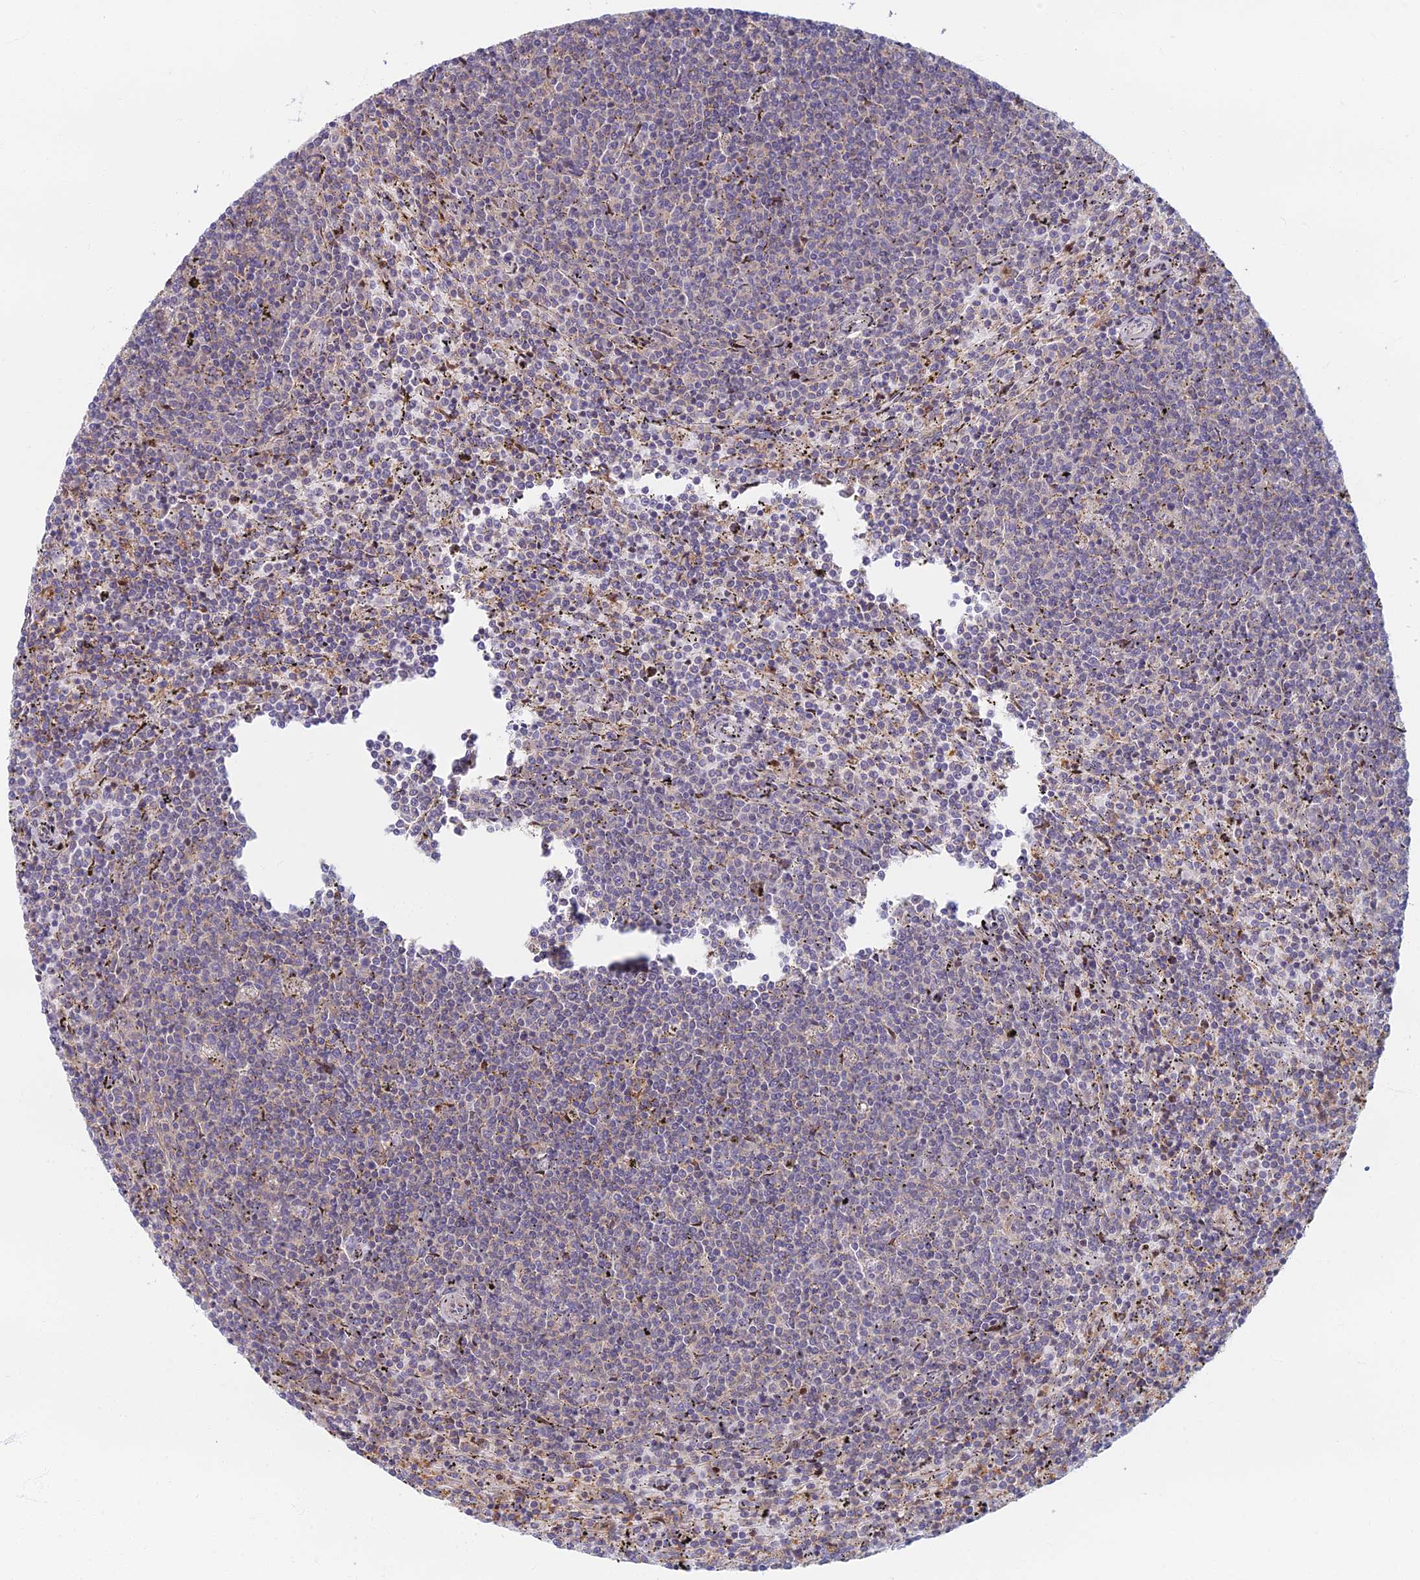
{"staining": {"intensity": "negative", "quantity": "none", "location": "none"}, "tissue": "lymphoma", "cell_type": "Tumor cells", "image_type": "cancer", "snomed": [{"axis": "morphology", "description": "Malignant lymphoma, non-Hodgkin's type, Low grade"}, {"axis": "topography", "description": "Spleen"}], "caption": "Immunohistochemical staining of human low-grade malignant lymphoma, non-Hodgkin's type demonstrates no significant expression in tumor cells. (Brightfield microscopy of DAB (3,3'-diaminobenzidine) immunohistochemistry at high magnification).", "gene": "C15orf40", "patient": {"sex": "female", "age": 50}}